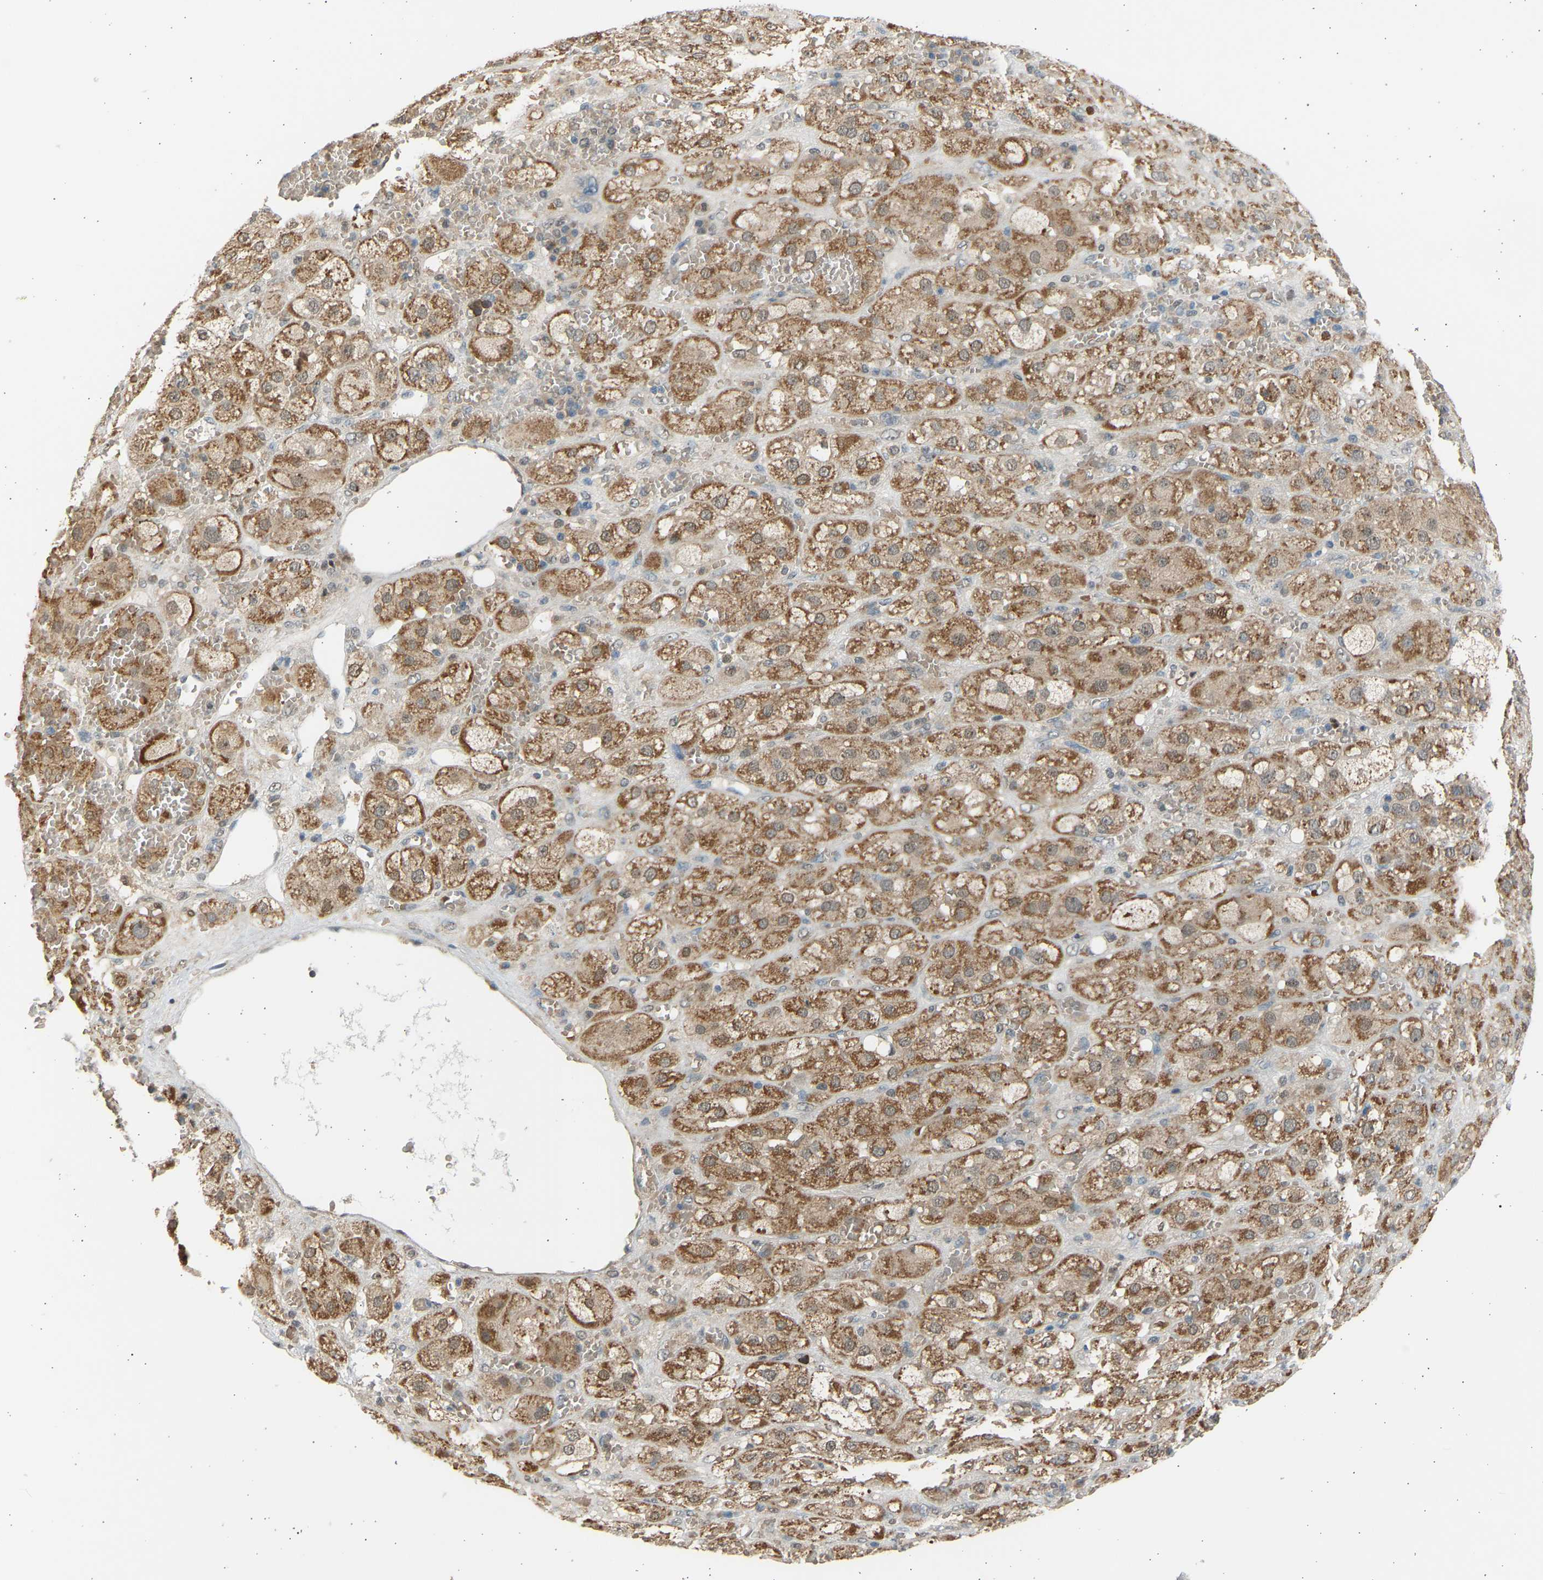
{"staining": {"intensity": "strong", "quantity": ">75%", "location": "cytoplasmic/membranous,nuclear"}, "tissue": "adrenal gland", "cell_type": "Glandular cells", "image_type": "normal", "snomed": [{"axis": "morphology", "description": "Normal tissue, NOS"}, {"axis": "topography", "description": "Adrenal gland"}], "caption": "This photomicrograph shows immunohistochemistry (IHC) staining of unremarkable adrenal gland, with high strong cytoplasmic/membranous,nuclear expression in approximately >75% of glandular cells.", "gene": "BIRC2", "patient": {"sex": "female", "age": 47}}